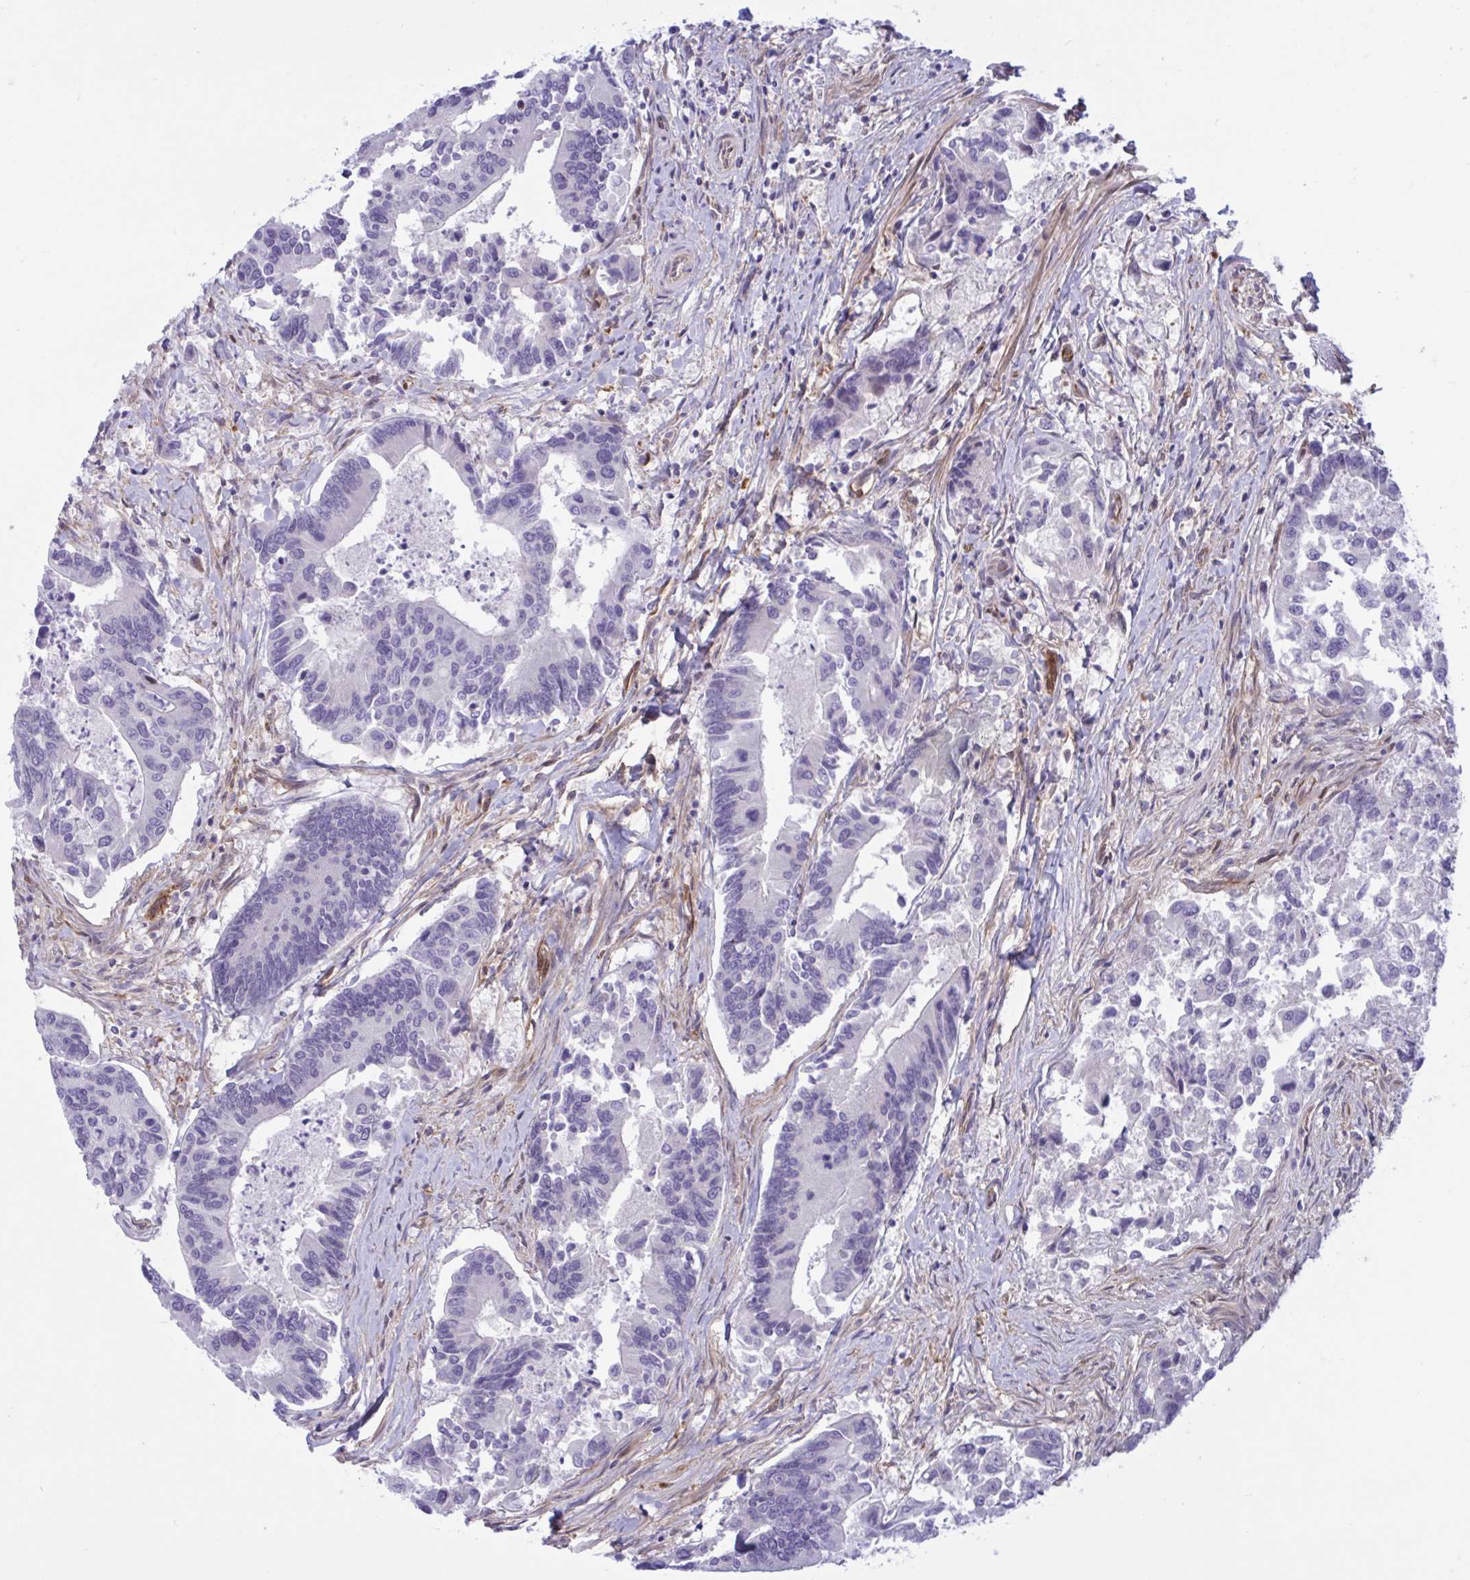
{"staining": {"intensity": "negative", "quantity": "none", "location": "none"}, "tissue": "colorectal cancer", "cell_type": "Tumor cells", "image_type": "cancer", "snomed": [{"axis": "morphology", "description": "Adenocarcinoma, NOS"}, {"axis": "topography", "description": "Colon"}], "caption": "DAB (3,3'-diaminobenzidine) immunohistochemical staining of human colorectal adenocarcinoma reveals no significant staining in tumor cells.", "gene": "PRRT4", "patient": {"sex": "female", "age": 67}}